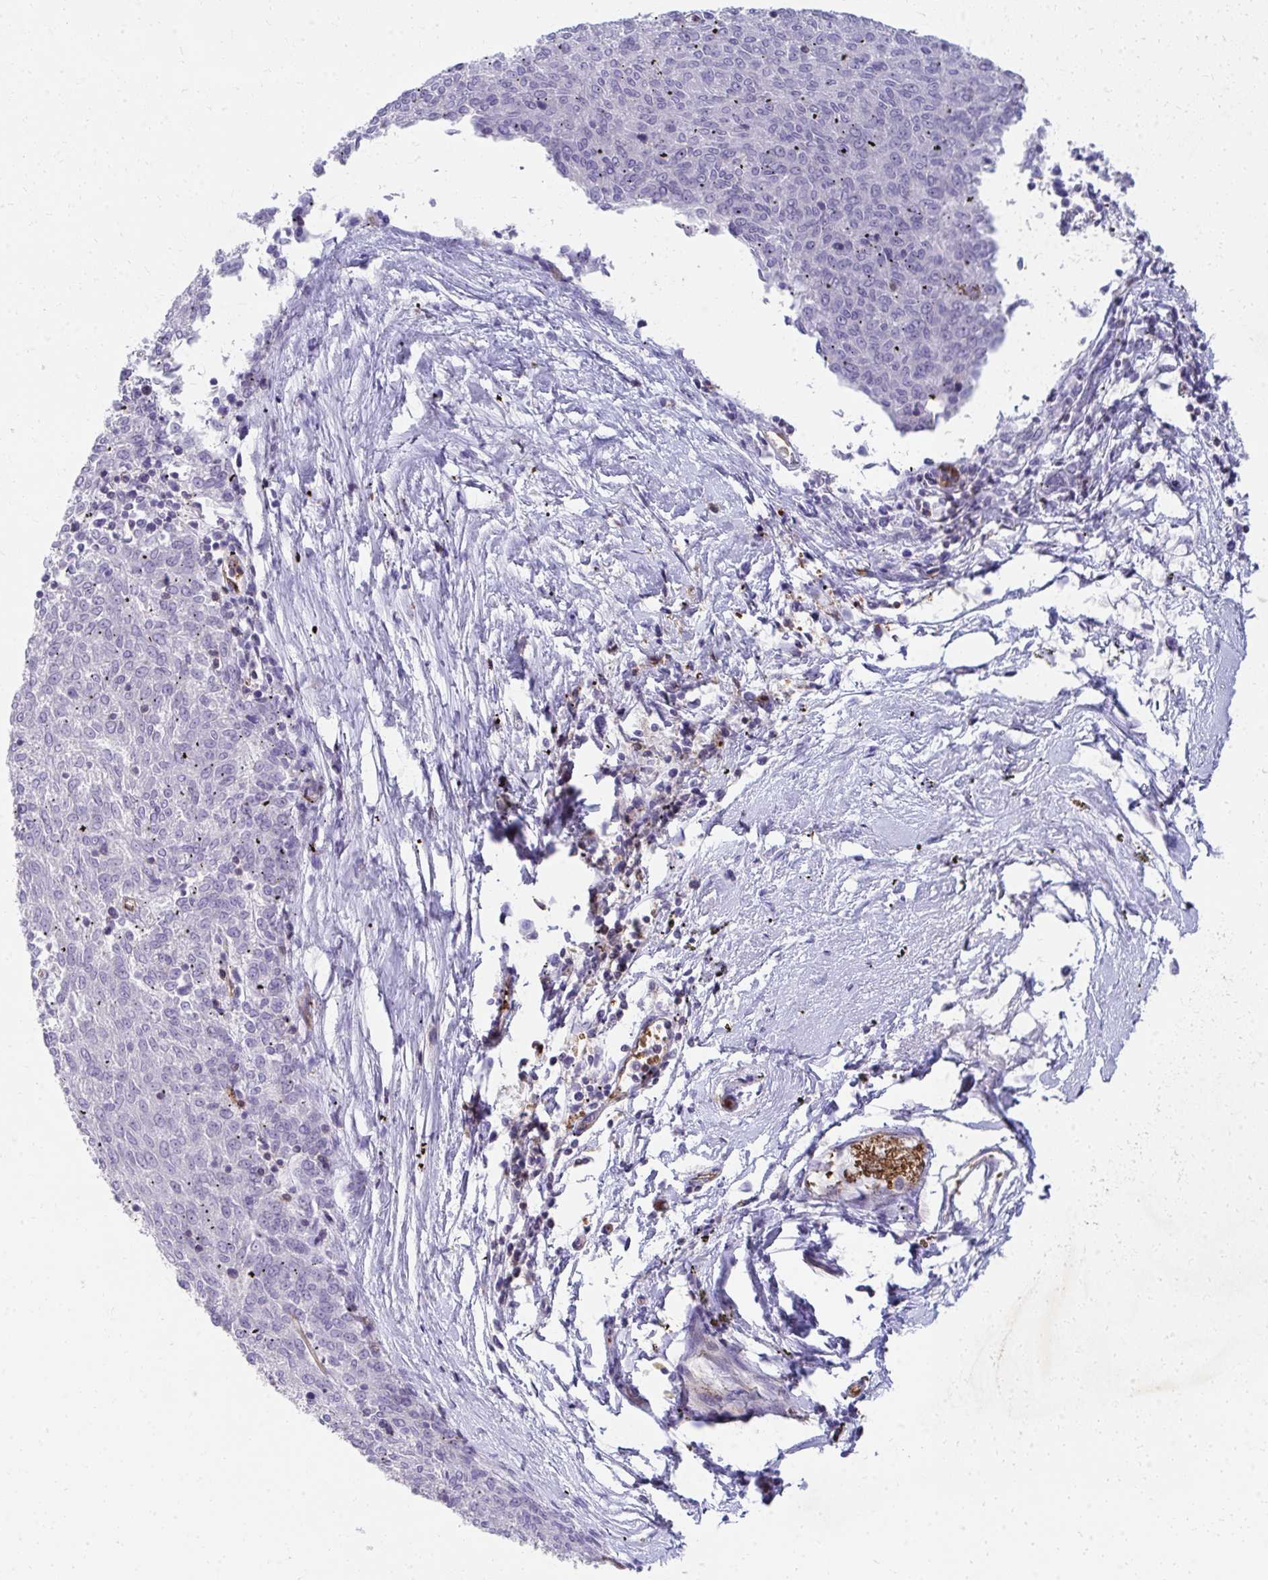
{"staining": {"intensity": "negative", "quantity": "none", "location": "none"}, "tissue": "melanoma", "cell_type": "Tumor cells", "image_type": "cancer", "snomed": [{"axis": "morphology", "description": "Malignant melanoma, NOS"}, {"axis": "topography", "description": "Skin"}], "caption": "High magnification brightfield microscopy of malignant melanoma stained with DAB (brown) and counterstained with hematoxylin (blue): tumor cells show no significant staining.", "gene": "FOXN3", "patient": {"sex": "female", "age": 72}}